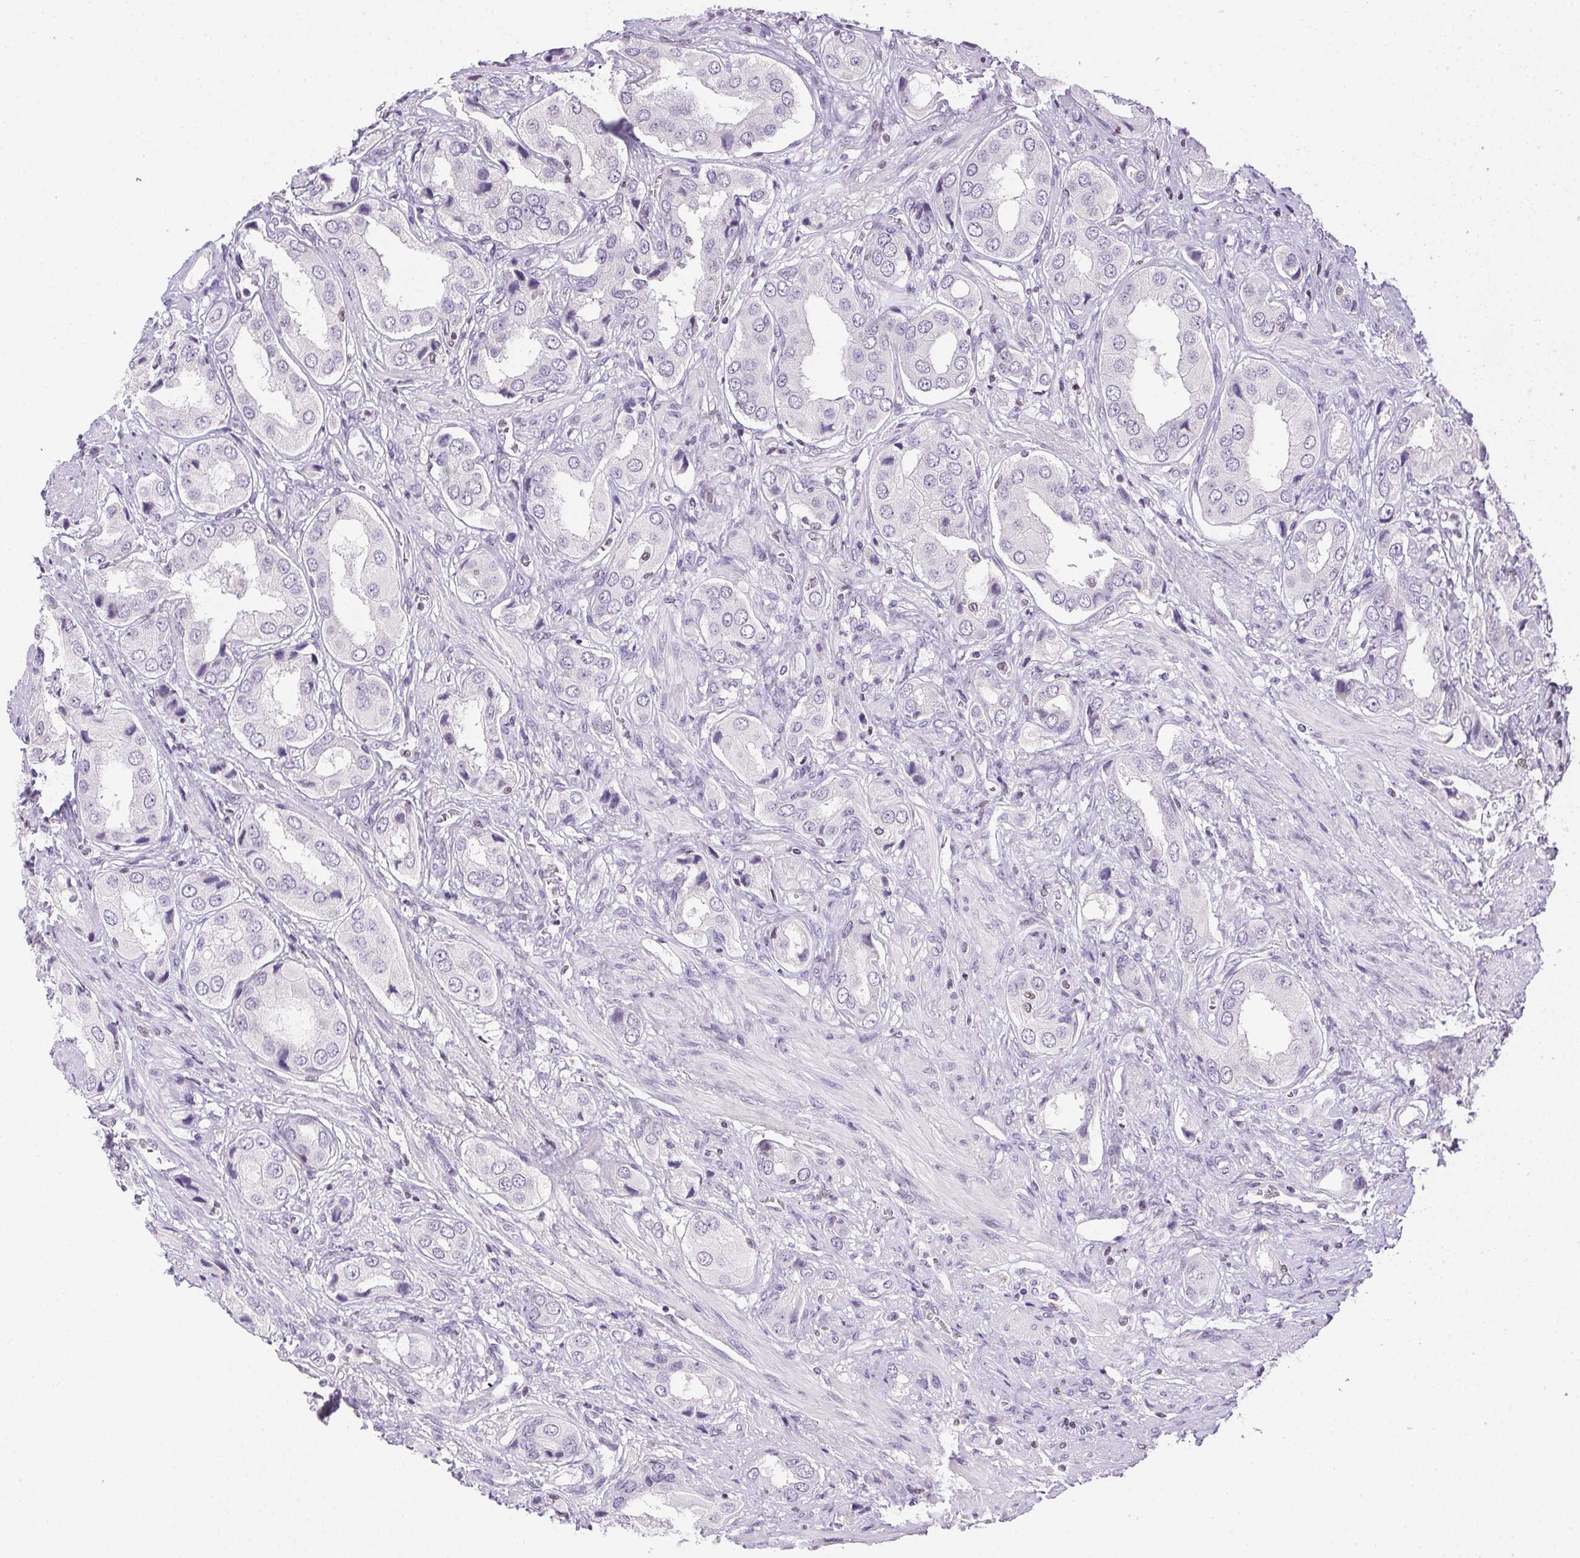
{"staining": {"intensity": "negative", "quantity": "none", "location": "none"}, "tissue": "prostate cancer", "cell_type": "Tumor cells", "image_type": "cancer", "snomed": [{"axis": "morphology", "description": "Adenocarcinoma, NOS"}, {"axis": "topography", "description": "Prostate"}], "caption": "DAB (3,3'-diaminobenzidine) immunohistochemical staining of adenocarcinoma (prostate) reveals no significant expression in tumor cells.", "gene": "PRL", "patient": {"sex": "male", "age": 63}}